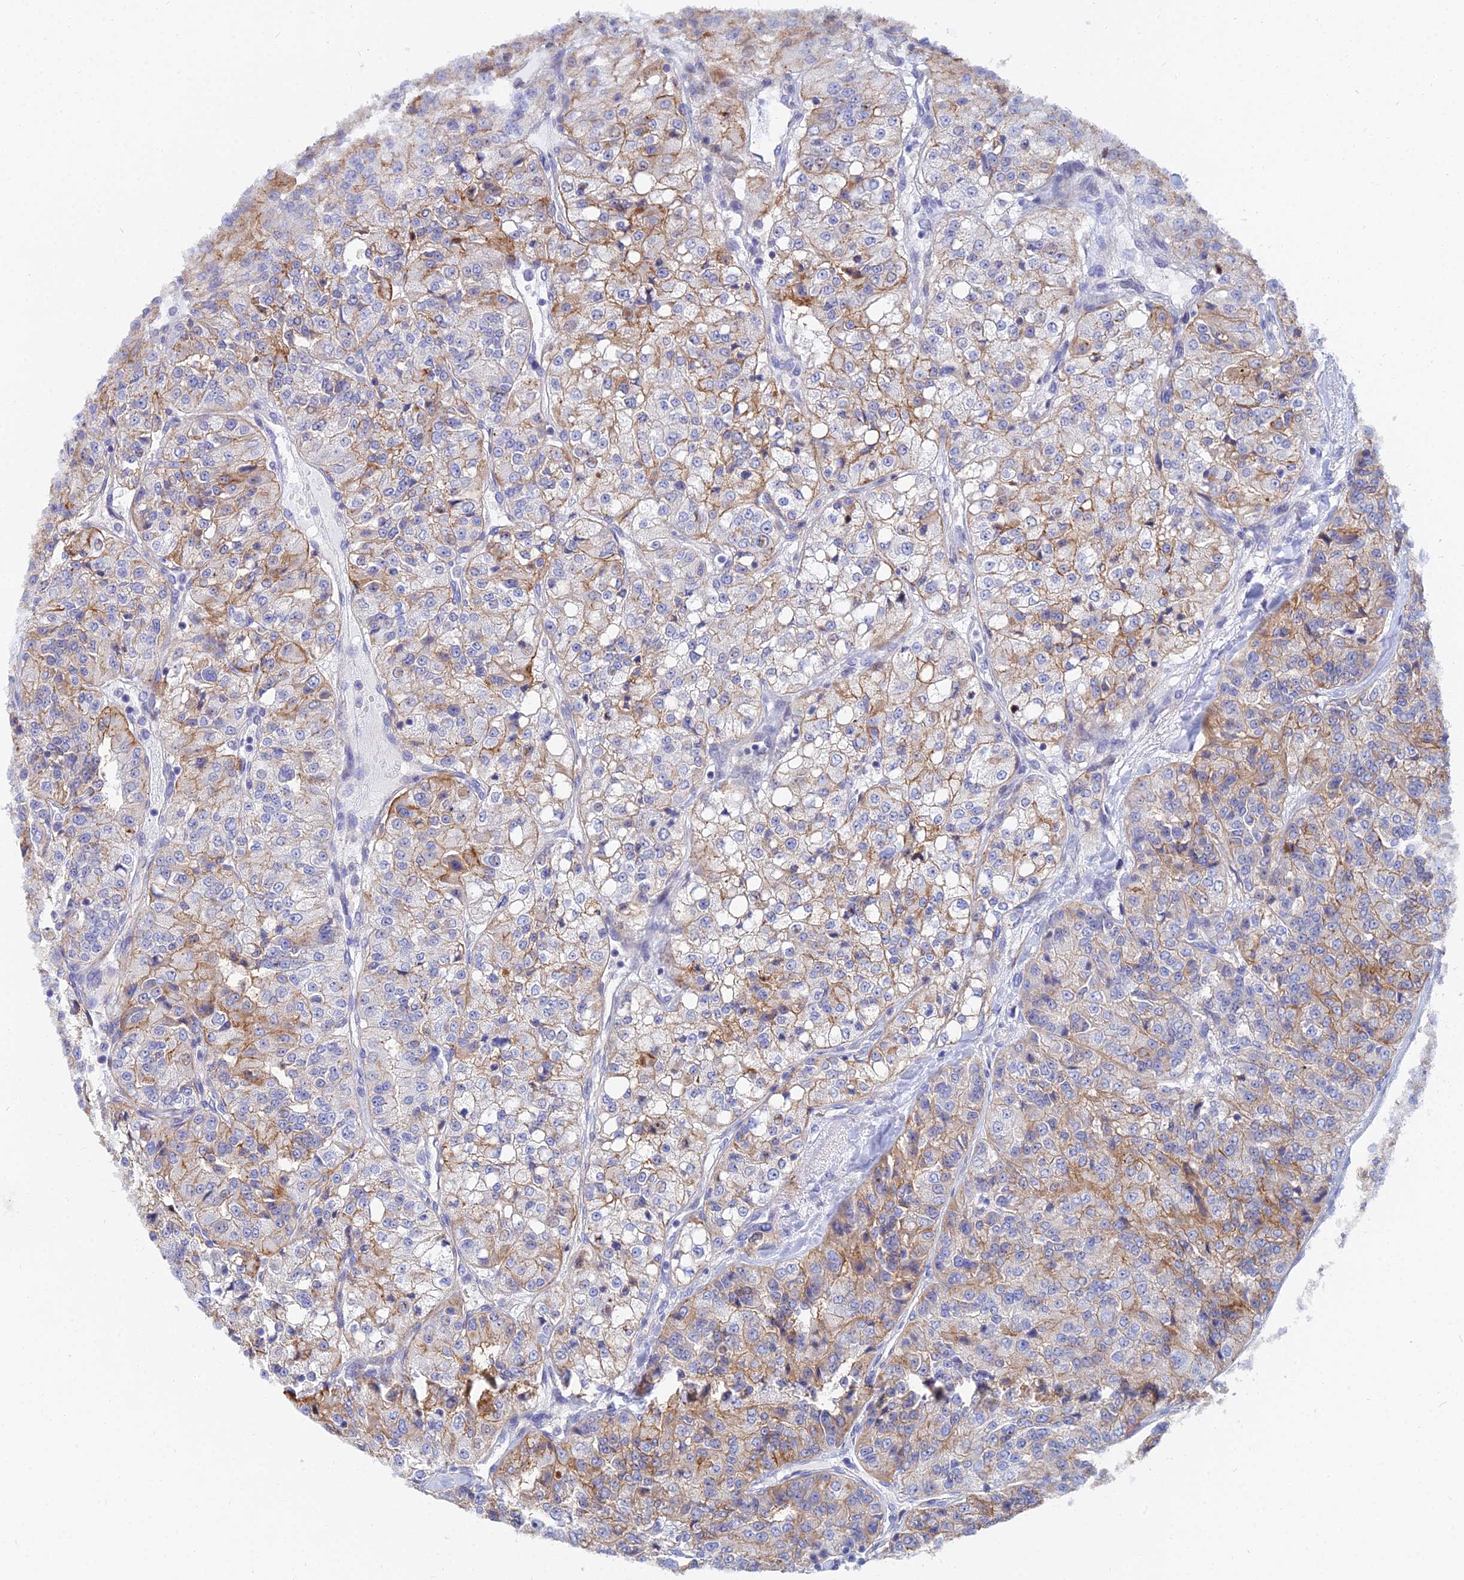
{"staining": {"intensity": "moderate", "quantity": "25%-75%", "location": "cytoplasmic/membranous"}, "tissue": "renal cancer", "cell_type": "Tumor cells", "image_type": "cancer", "snomed": [{"axis": "morphology", "description": "Adenocarcinoma, NOS"}, {"axis": "topography", "description": "Kidney"}], "caption": "Immunohistochemistry of renal cancer (adenocarcinoma) reveals medium levels of moderate cytoplasmic/membranous staining in approximately 25%-75% of tumor cells. (DAB = brown stain, brightfield microscopy at high magnification).", "gene": "TRIM43B", "patient": {"sex": "female", "age": 63}}